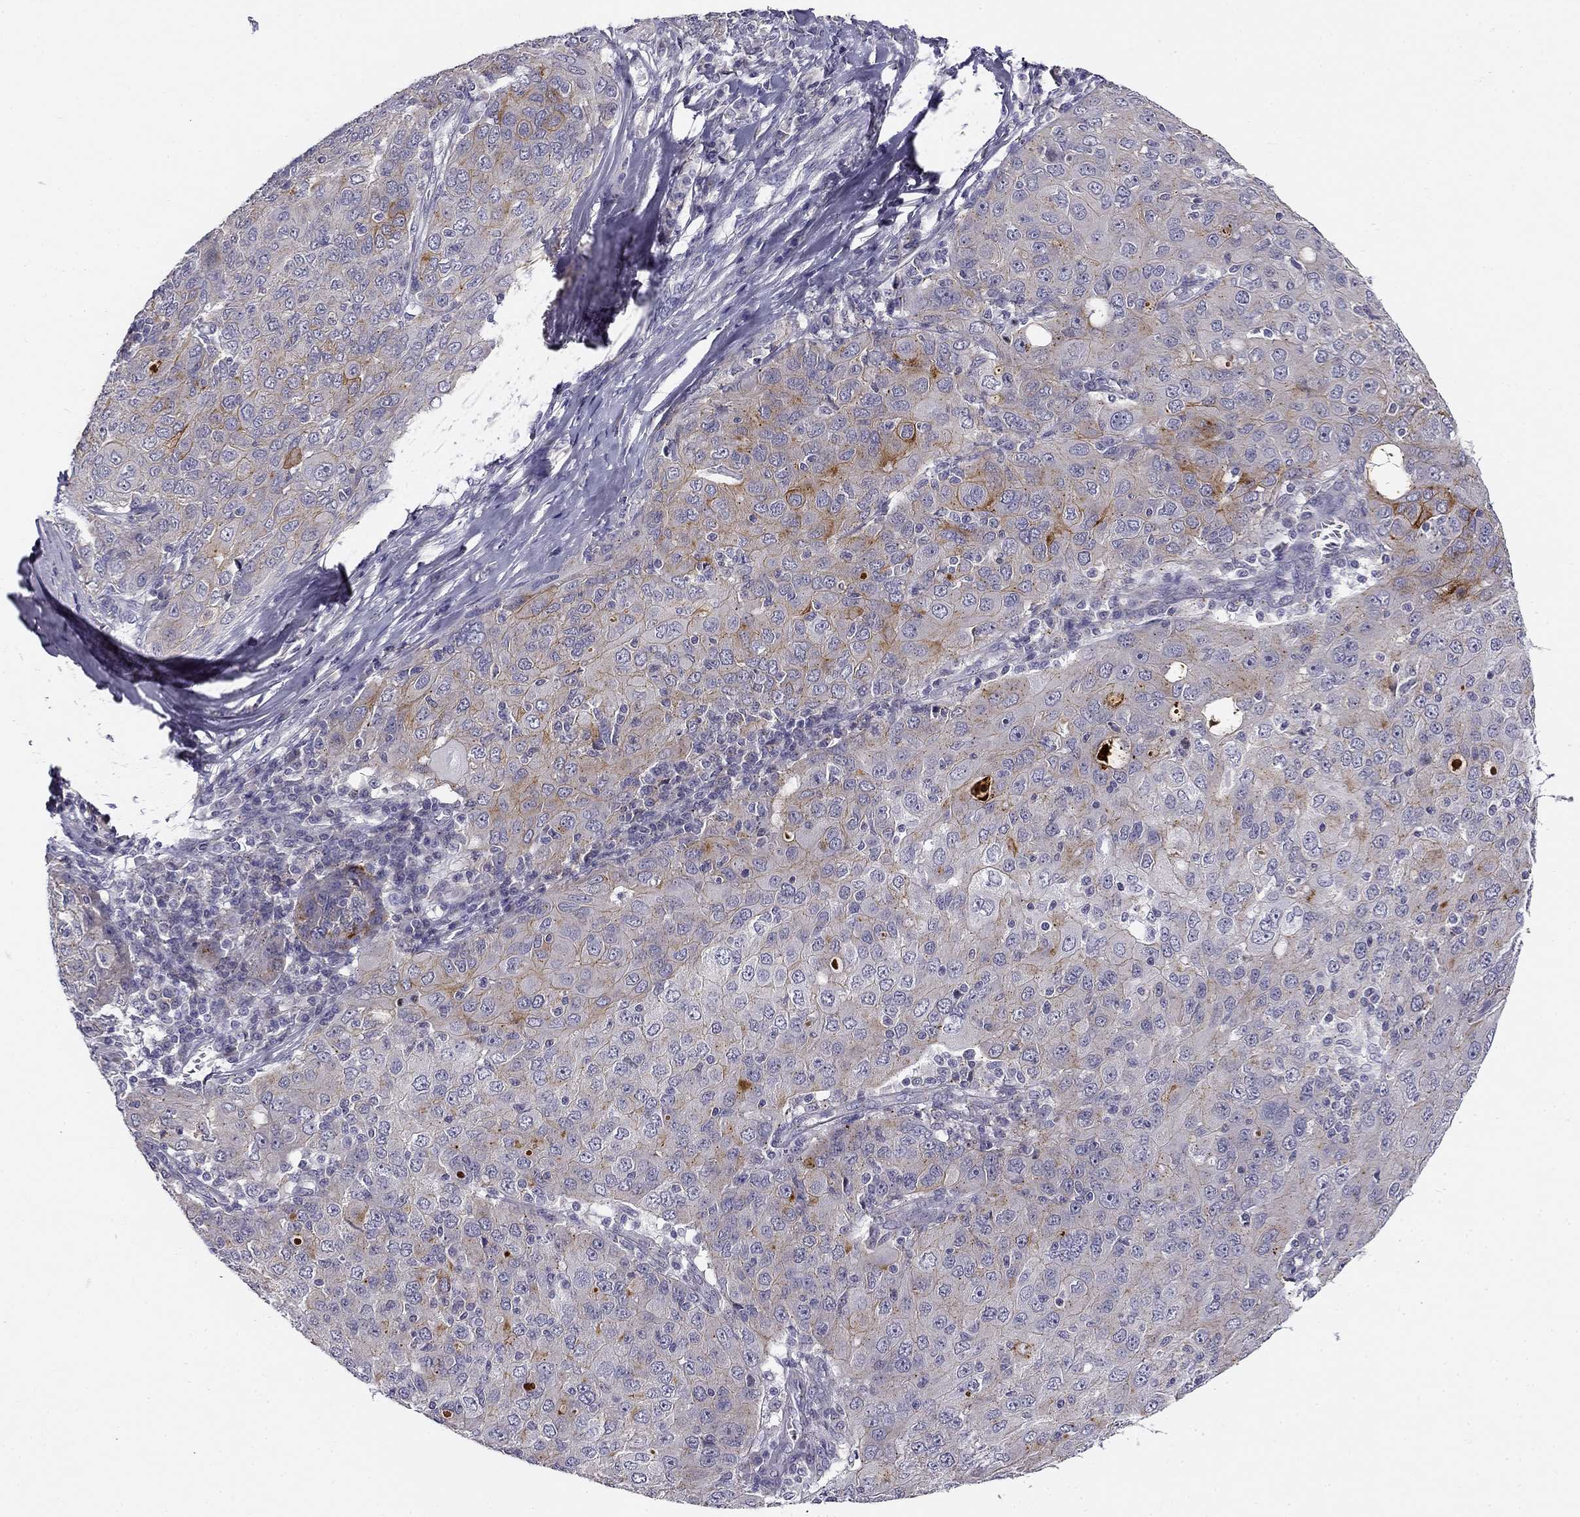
{"staining": {"intensity": "strong", "quantity": "<25%", "location": "cytoplasmic/membranous"}, "tissue": "ovarian cancer", "cell_type": "Tumor cells", "image_type": "cancer", "snomed": [{"axis": "morphology", "description": "Carcinoma, endometroid"}, {"axis": "topography", "description": "Ovary"}], "caption": "Immunohistochemistry micrograph of ovarian endometroid carcinoma stained for a protein (brown), which reveals medium levels of strong cytoplasmic/membranous positivity in approximately <25% of tumor cells.", "gene": "CNR1", "patient": {"sex": "female", "age": 50}}